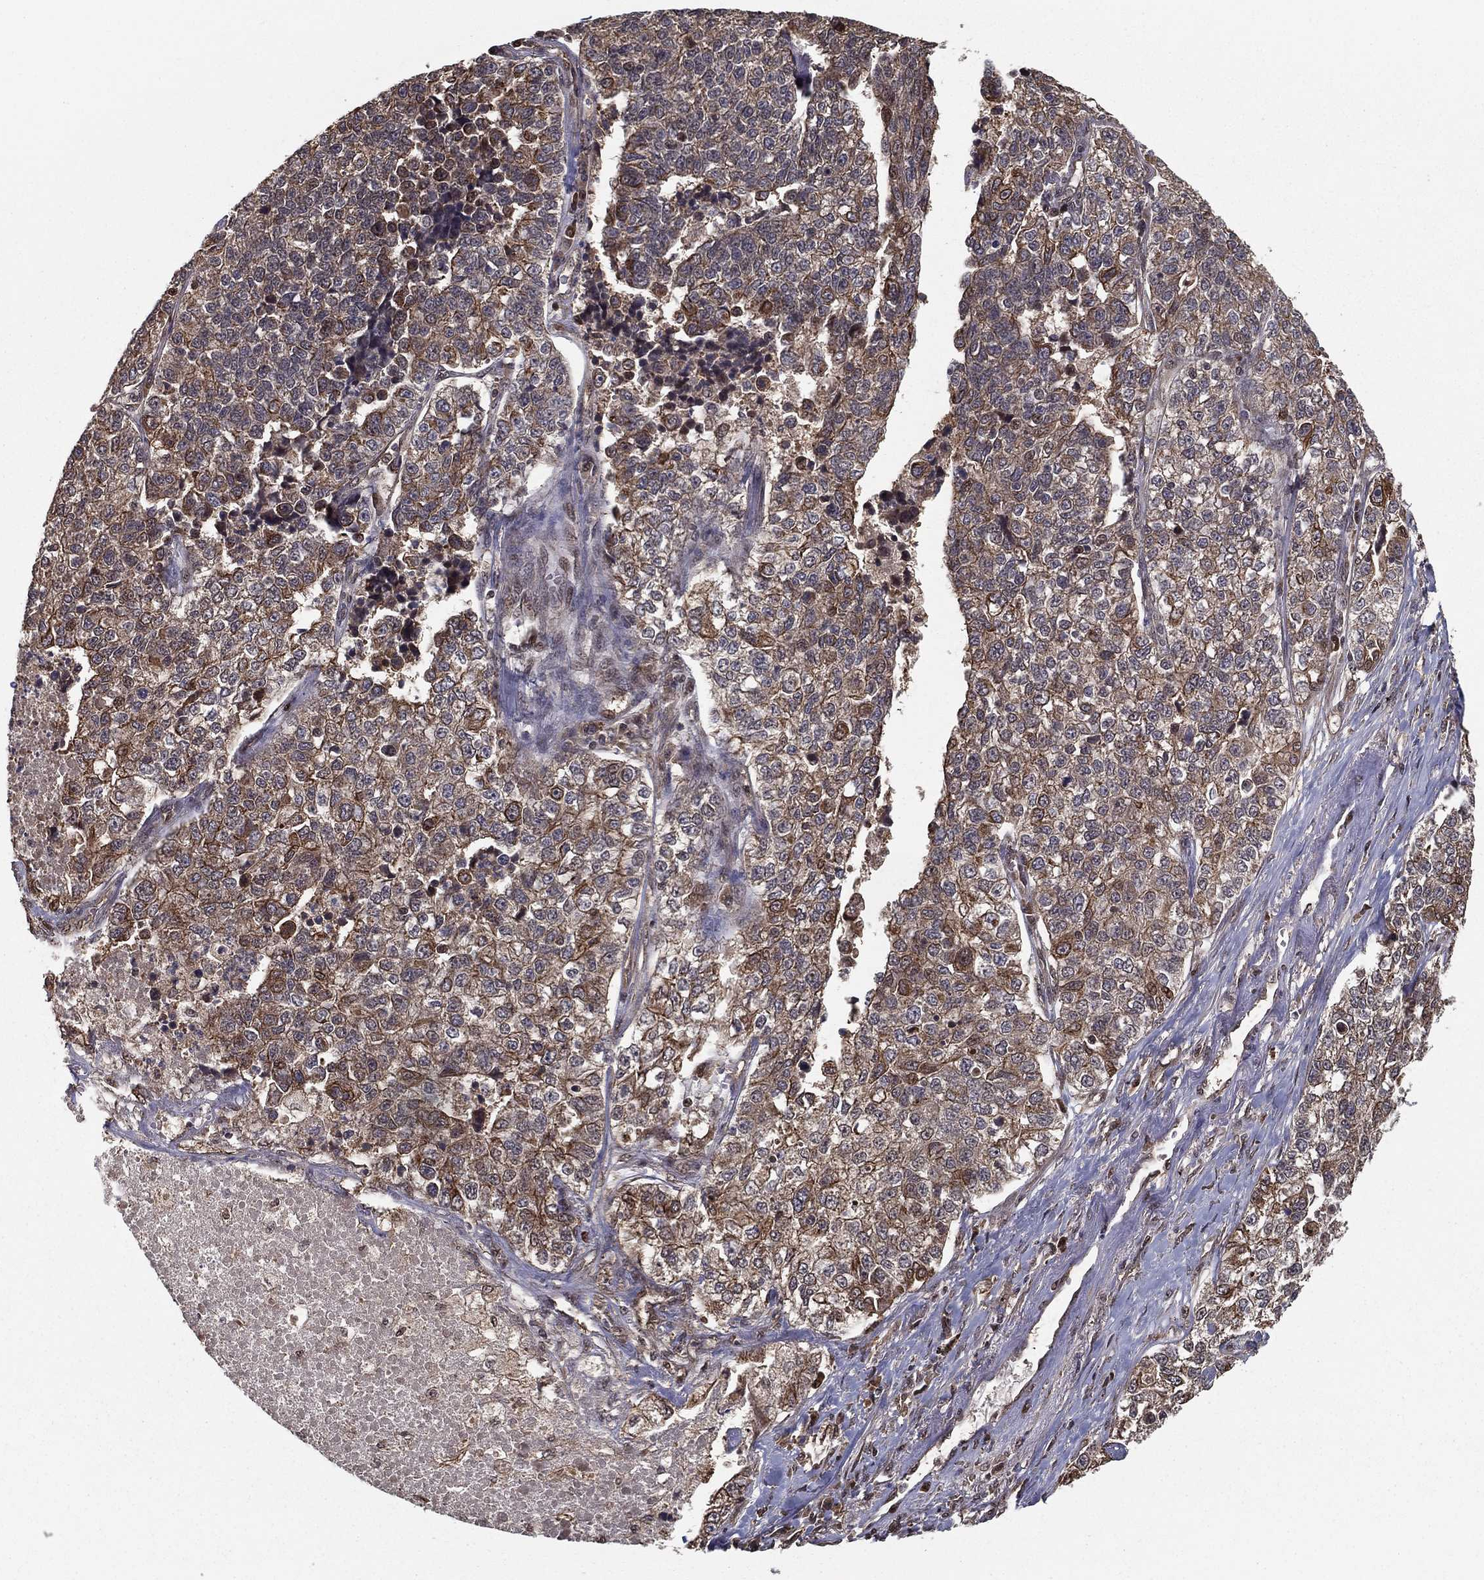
{"staining": {"intensity": "moderate", "quantity": "<25%", "location": "cytoplasmic/membranous"}, "tissue": "lung cancer", "cell_type": "Tumor cells", "image_type": "cancer", "snomed": [{"axis": "morphology", "description": "Adenocarcinoma, NOS"}, {"axis": "topography", "description": "Lung"}], "caption": "Approximately <25% of tumor cells in human lung adenocarcinoma demonstrate moderate cytoplasmic/membranous protein positivity as visualized by brown immunohistochemical staining.", "gene": "SLC6A6", "patient": {"sex": "male", "age": 49}}